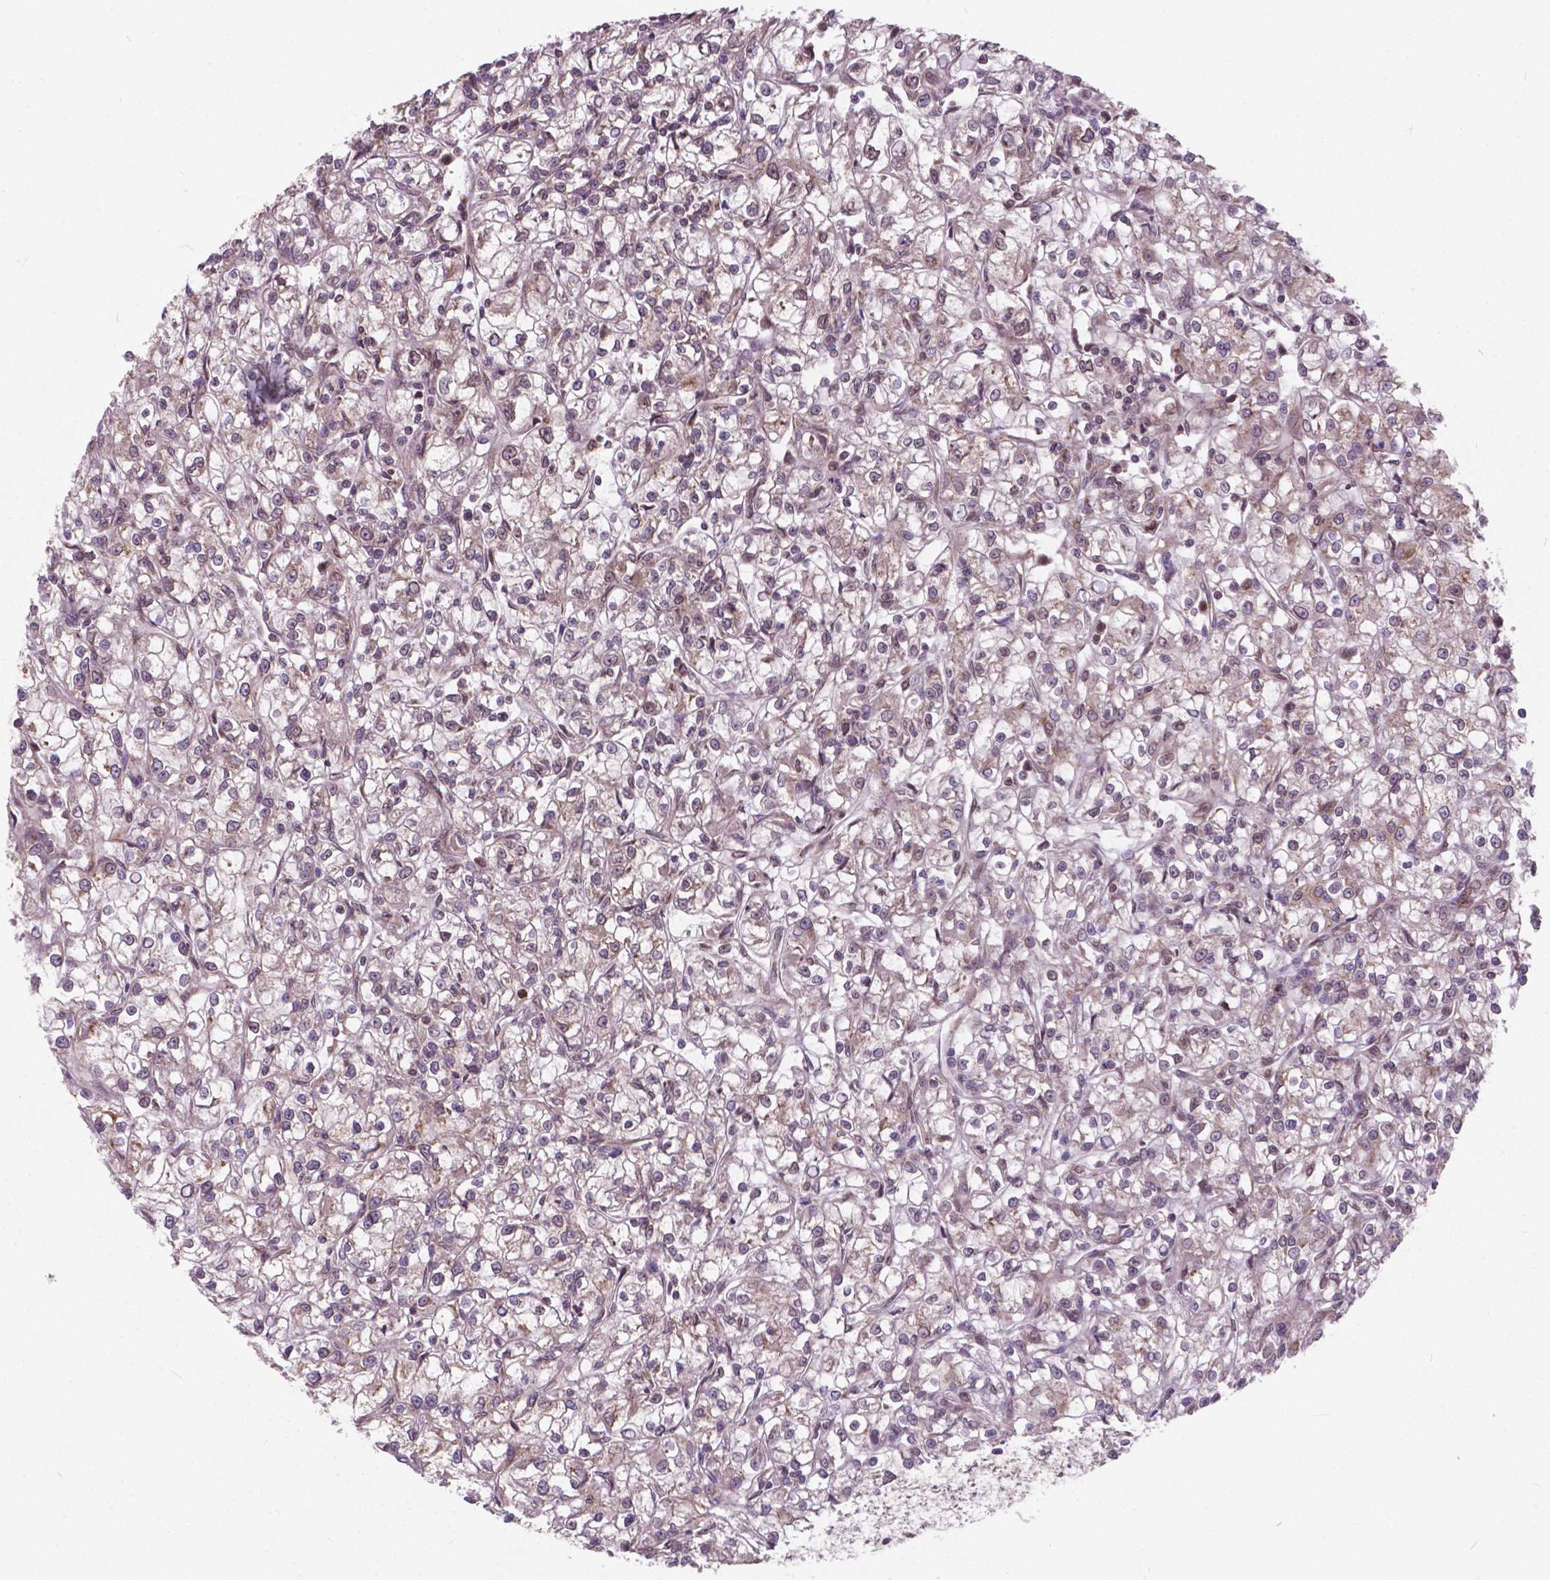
{"staining": {"intensity": "negative", "quantity": "none", "location": "none"}, "tissue": "renal cancer", "cell_type": "Tumor cells", "image_type": "cancer", "snomed": [{"axis": "morphology", "description": "Adenocarcinoma, NOS"}, {"axis": "topography", "description": "Kidney"}], "caption": "Tumor cells show no significant protein expression in renal cancer. (DAB IHC, high magnification).", "gene": "MRPL33", "patient": {"sex": "female", "age": 59}}